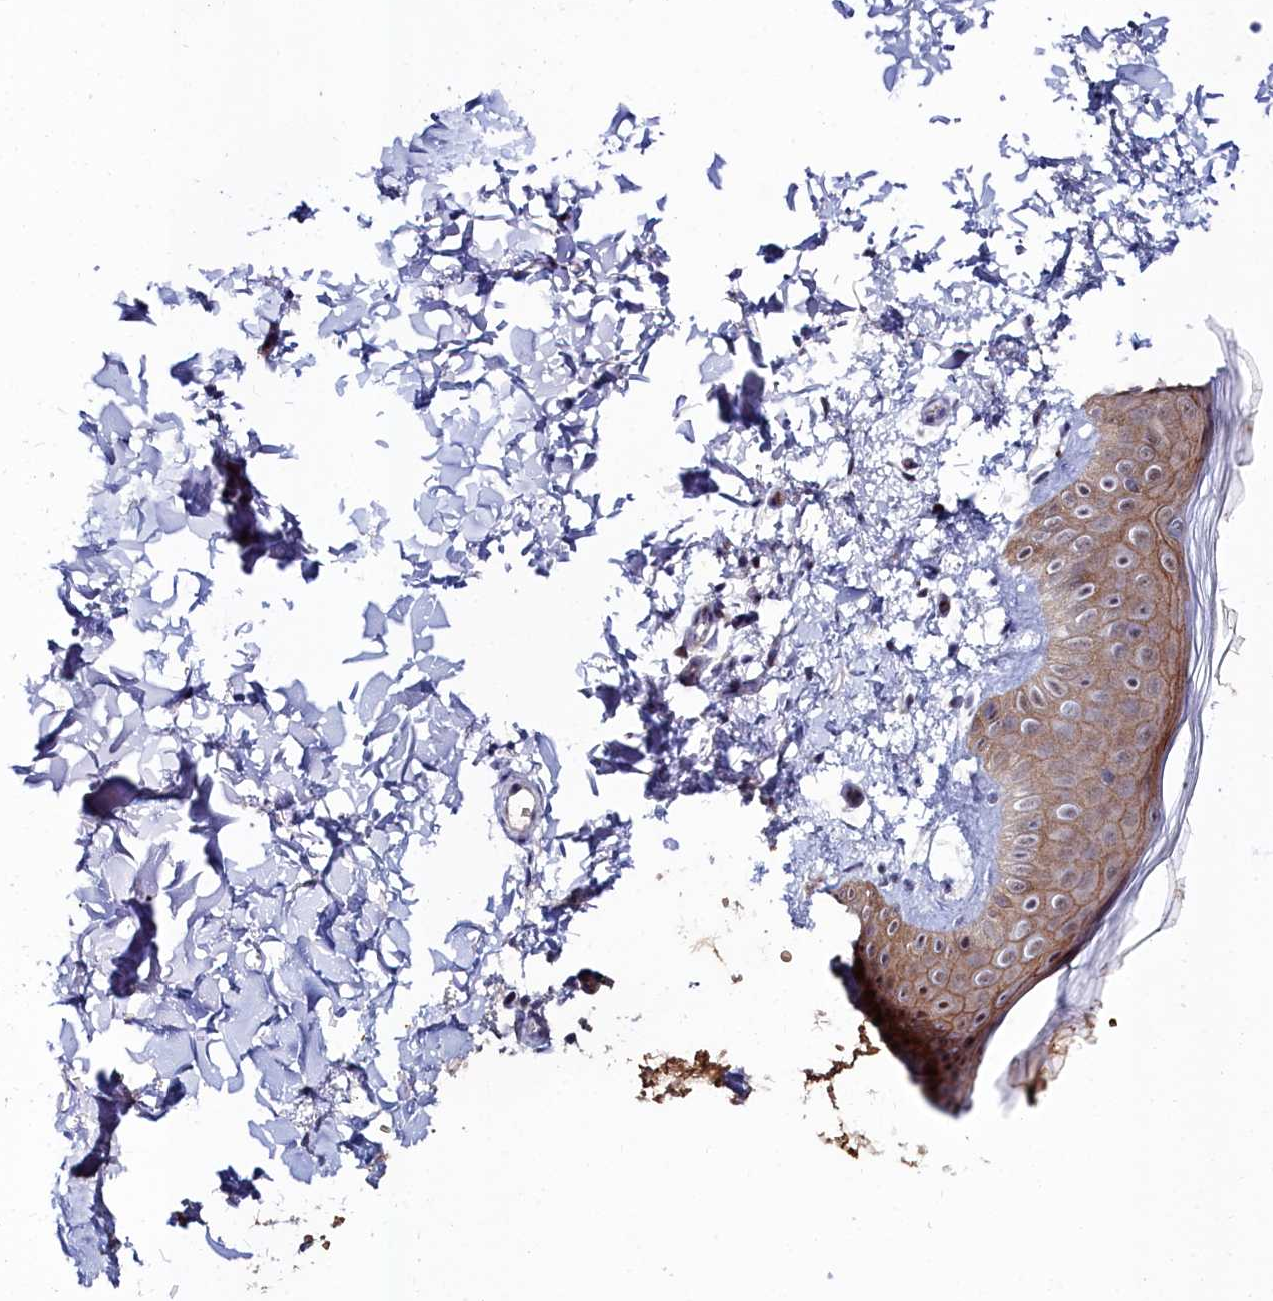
{"staining": {"intensity": "moderate", "quantity": ">75%", "location": "cytoplasmic/membranous"}, "tissue": "skin", "cell_type": "Fibroblasts", "image_type": "normal", "snomed": [{"axis": "morphology", "description": "Normal tissue, NOS"}, {"axis": "topography", "description": "Skin"}], "caption": "Immunohistochemistry (IHC) micrograph of unremarkable skin stained for a protein (brown), which displays medium levels of moderate cytoplasmic/membranous staining in approximately >75% of fibroblasts.", "gene": "KCTD18", "patient": {"sex": "male", "age": 36}}